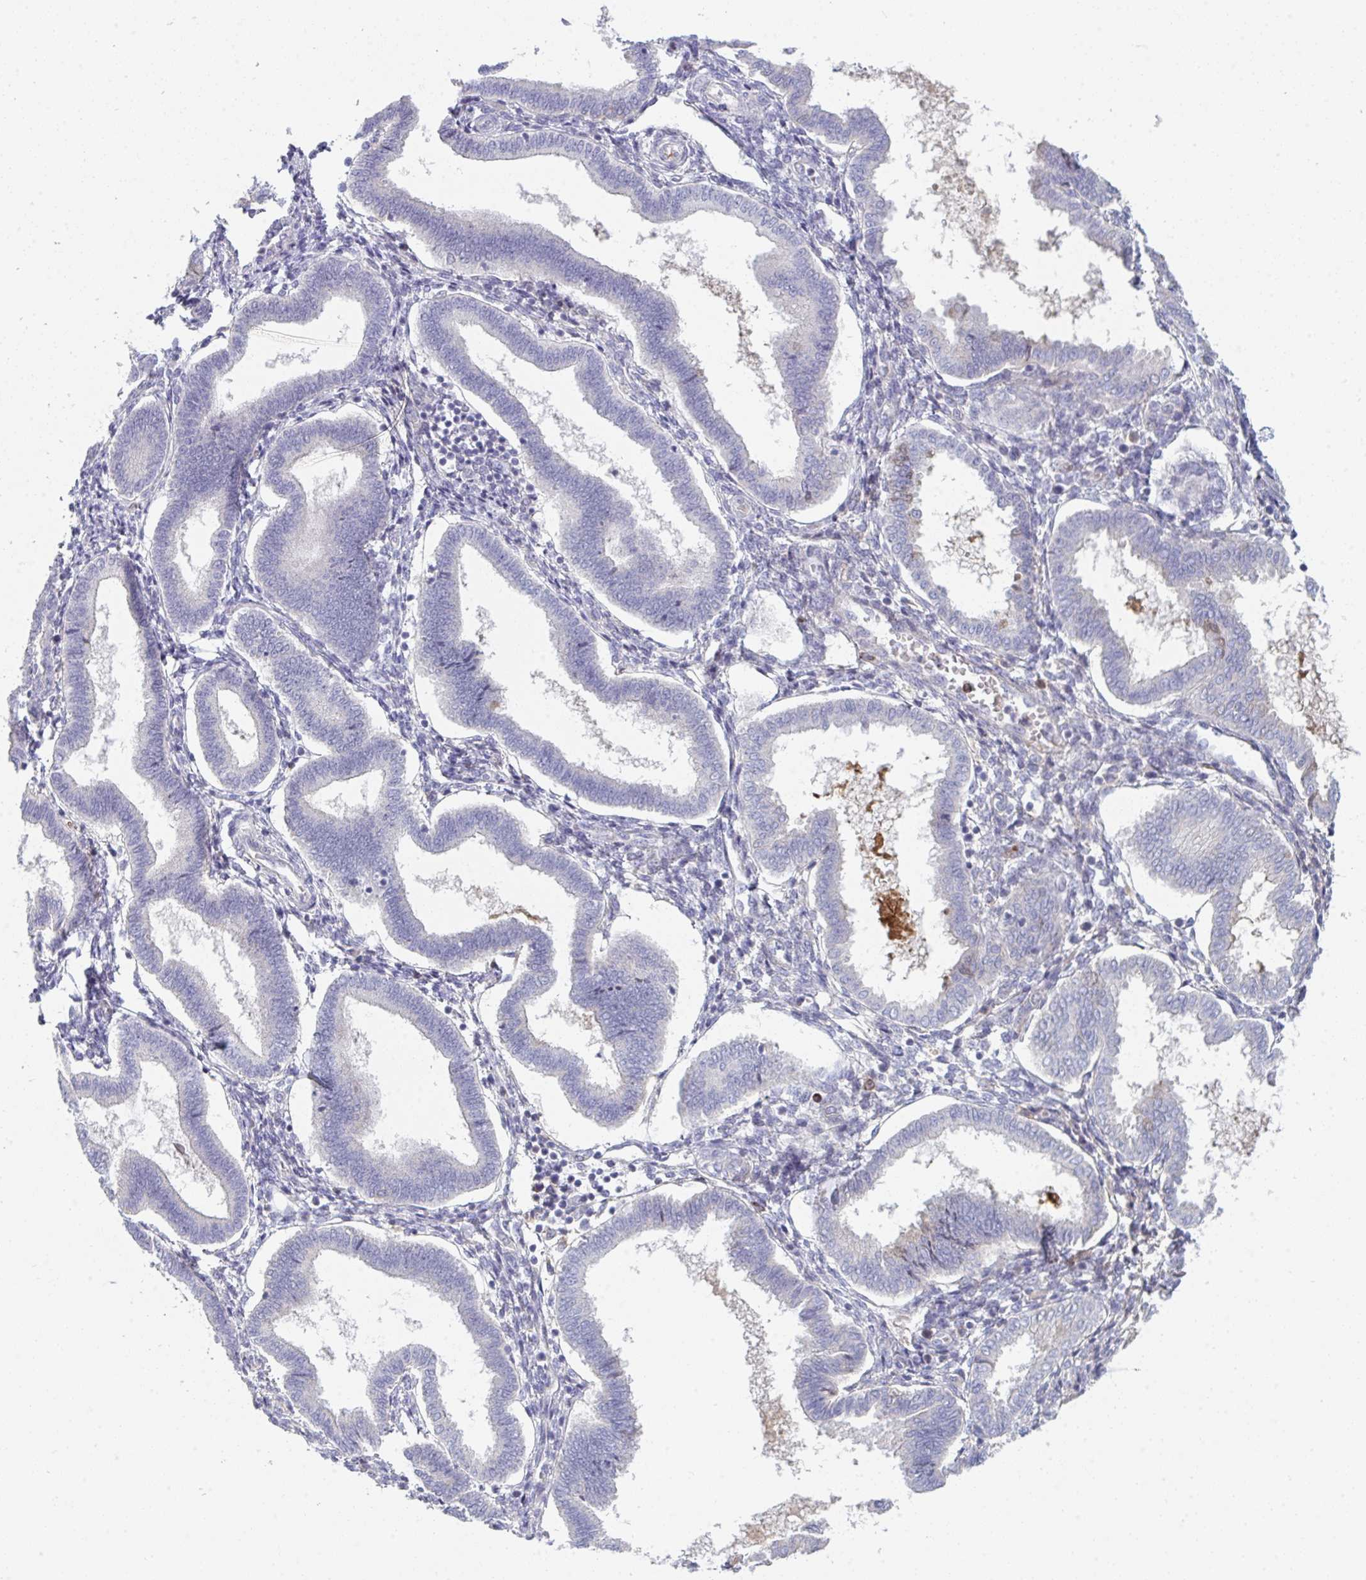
{"staining": {"intensity": "negative", "quantity": "none", "location": "none"}, "tissue": "endometrium", "cell_type": "Cells in endometrial stroma", "image_type": "normal", "snomed": [{"axis": "morphology", "description": "Normal tissue, NOS"}, {"axis": "topography", "description": "Endometrium"}], "caption": "An IHC micrograph of benign endometrium is shown. There is no staining in cells in endometrial stroma of endometrium.", "gene": "HGFAC", "patient": {"sex": "female", "age": 24}}